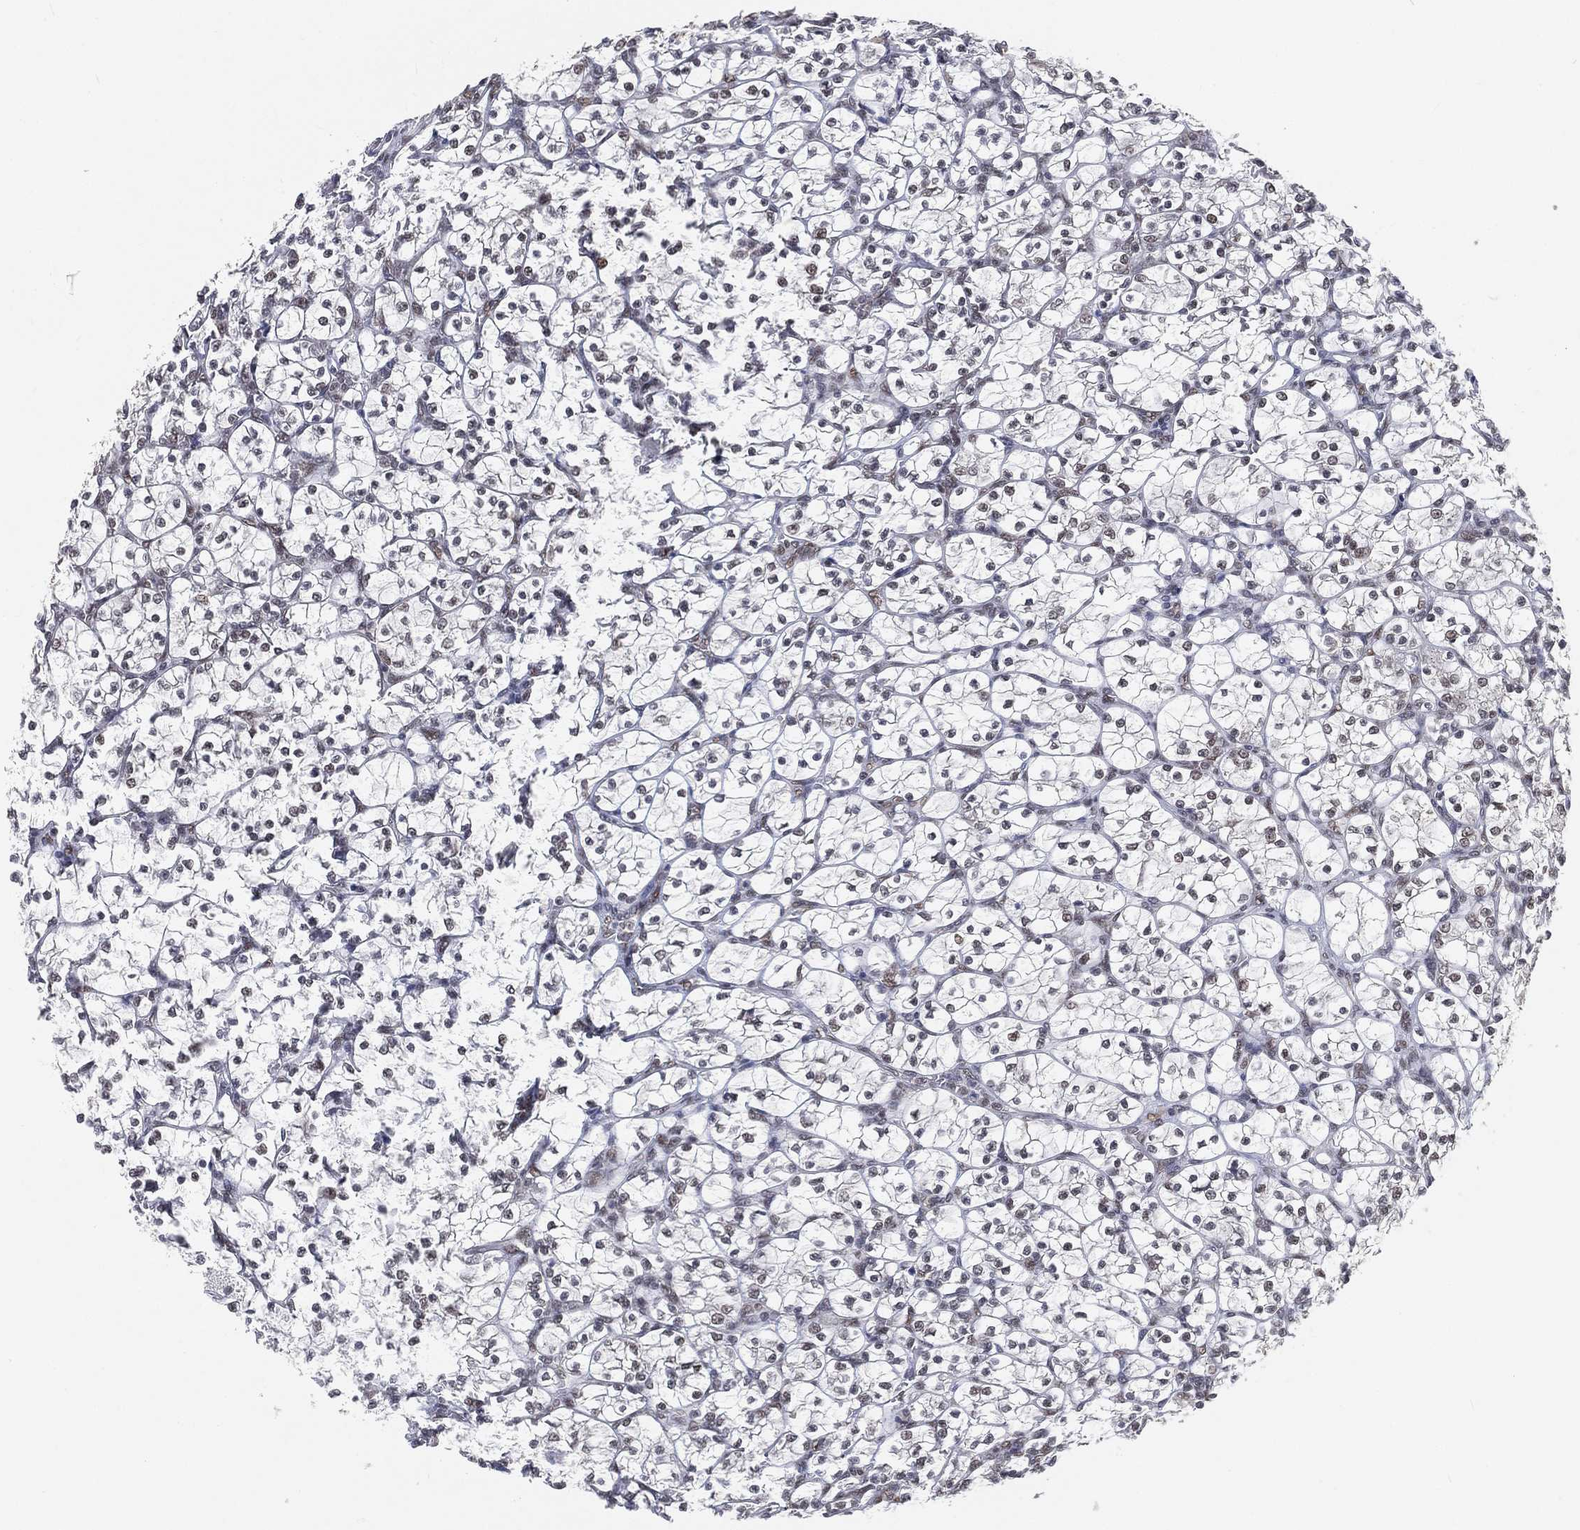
{"staining": {"intensity": "negative", "quantity": "none", "location": "none"}, "tissue": "renal cancer", "cell_type": "Tumor cells", "image_type": "cancer", "snomed": [{"axis": "morphology", "description": "Adenocarcinoma, NOS"}, {"axis": "topography", "description": "Kidney"}], "caption": "This is a histopathology image of immunohistochemistry staining of renal cancer (adenocarcinoma), which shows no positivity in tumor cells.", "gene": "YLPM1", "patient": {"sex": "female", "age": 89}}